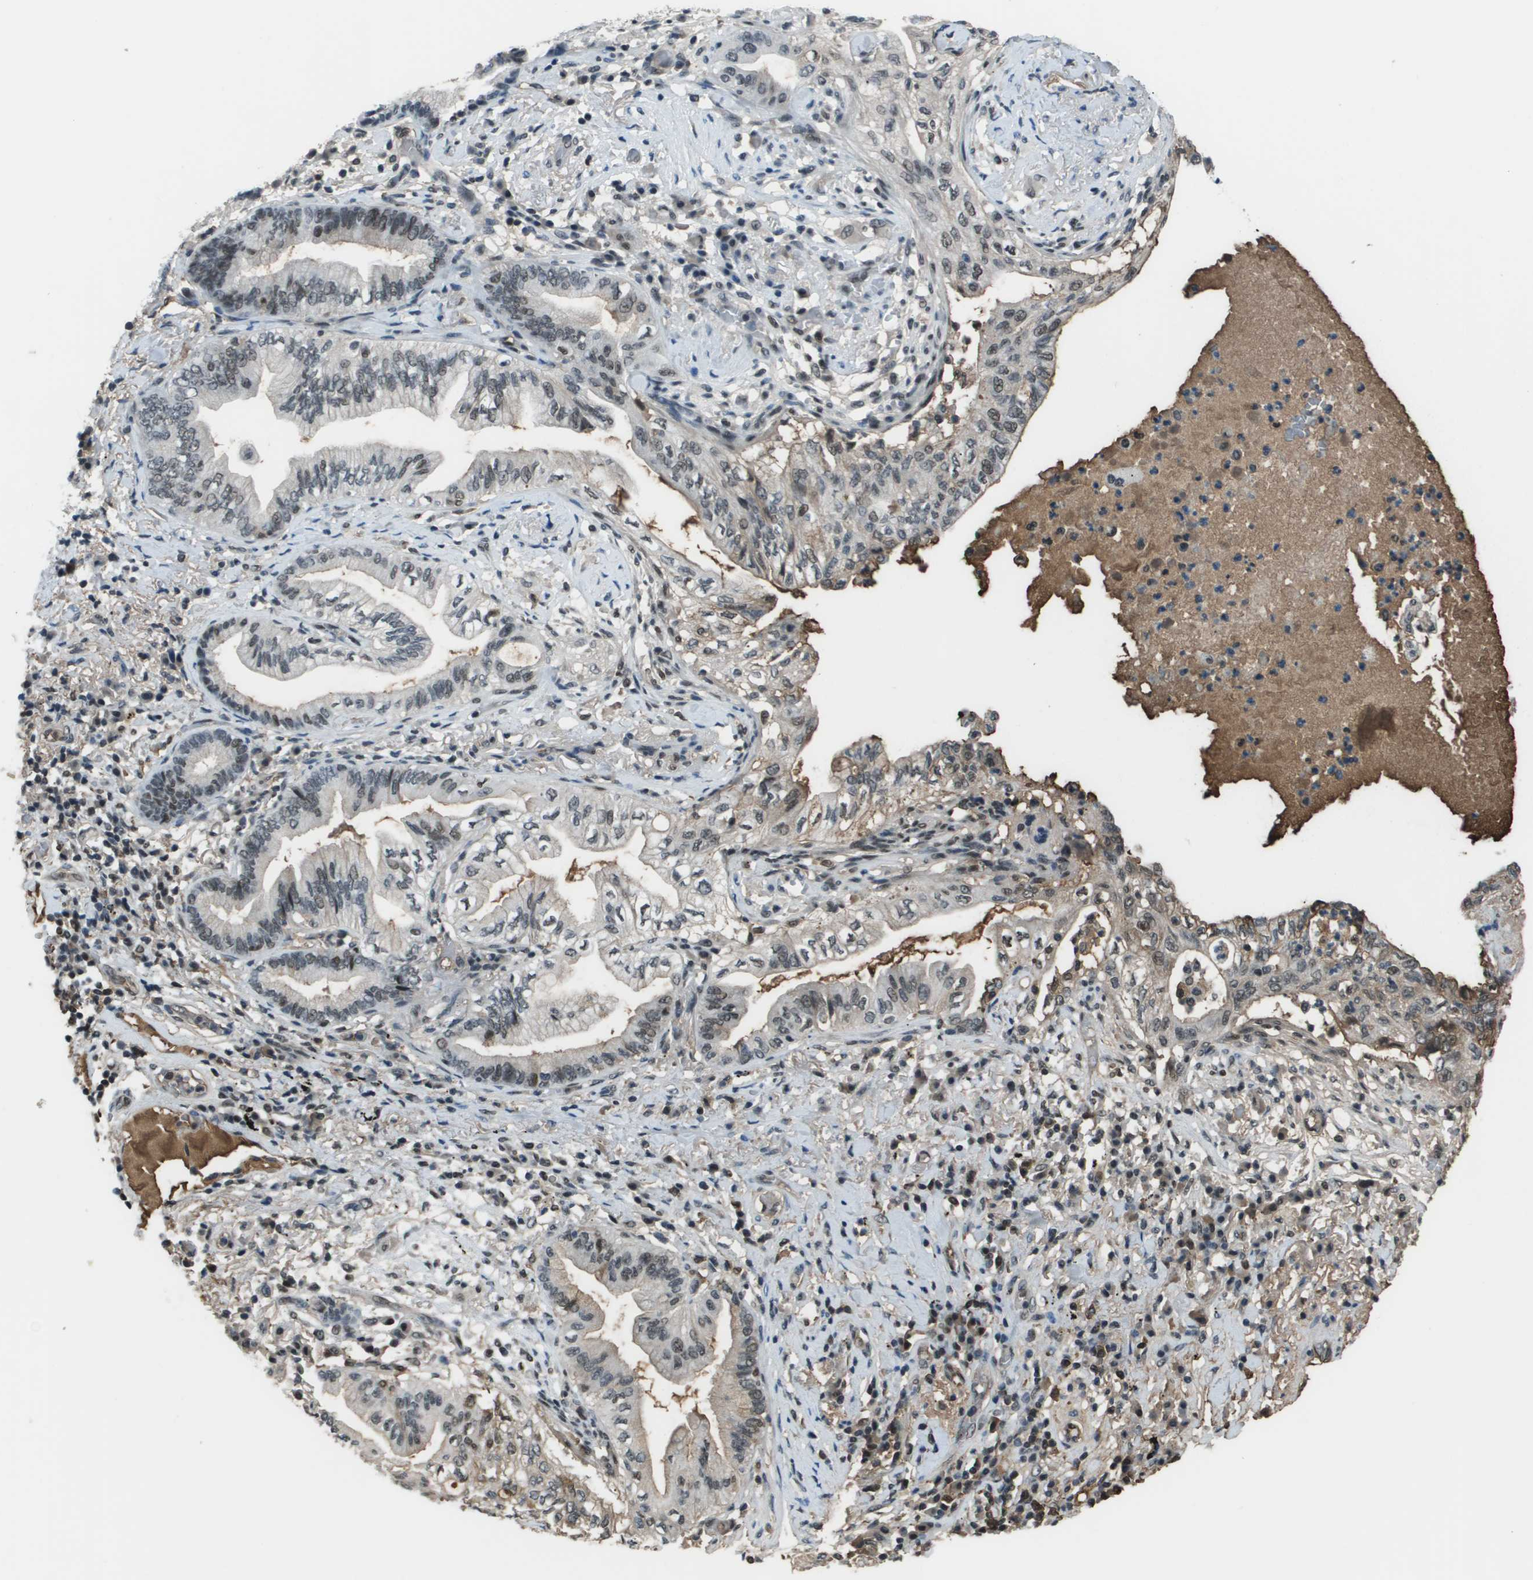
{"staining": {"intensity": "weak", "quantity": "25%-75%", "location": "nuclear"}, "tissue": "lung cancer", "cell_type": "Tumor cells", "image_type": "cancer", "snomed": [{"axis": "morphology", "description": "Normal tissue, NOS"}, {"axis": "morphology", "description": "Adenocarcinoma, NOS"}, {"axis": "topography", "description": "Bronchus"}, {"axis": "topography", "description": "Lung"}], "caption": "Adenocarcinoma (lung) was stained to show a protein in brown. There is low levels of weak nuclear positivity in about 25%-75% of tumor cells.", "gene": "THRAP3", "patient": {"sex": "female", "age": 70}}